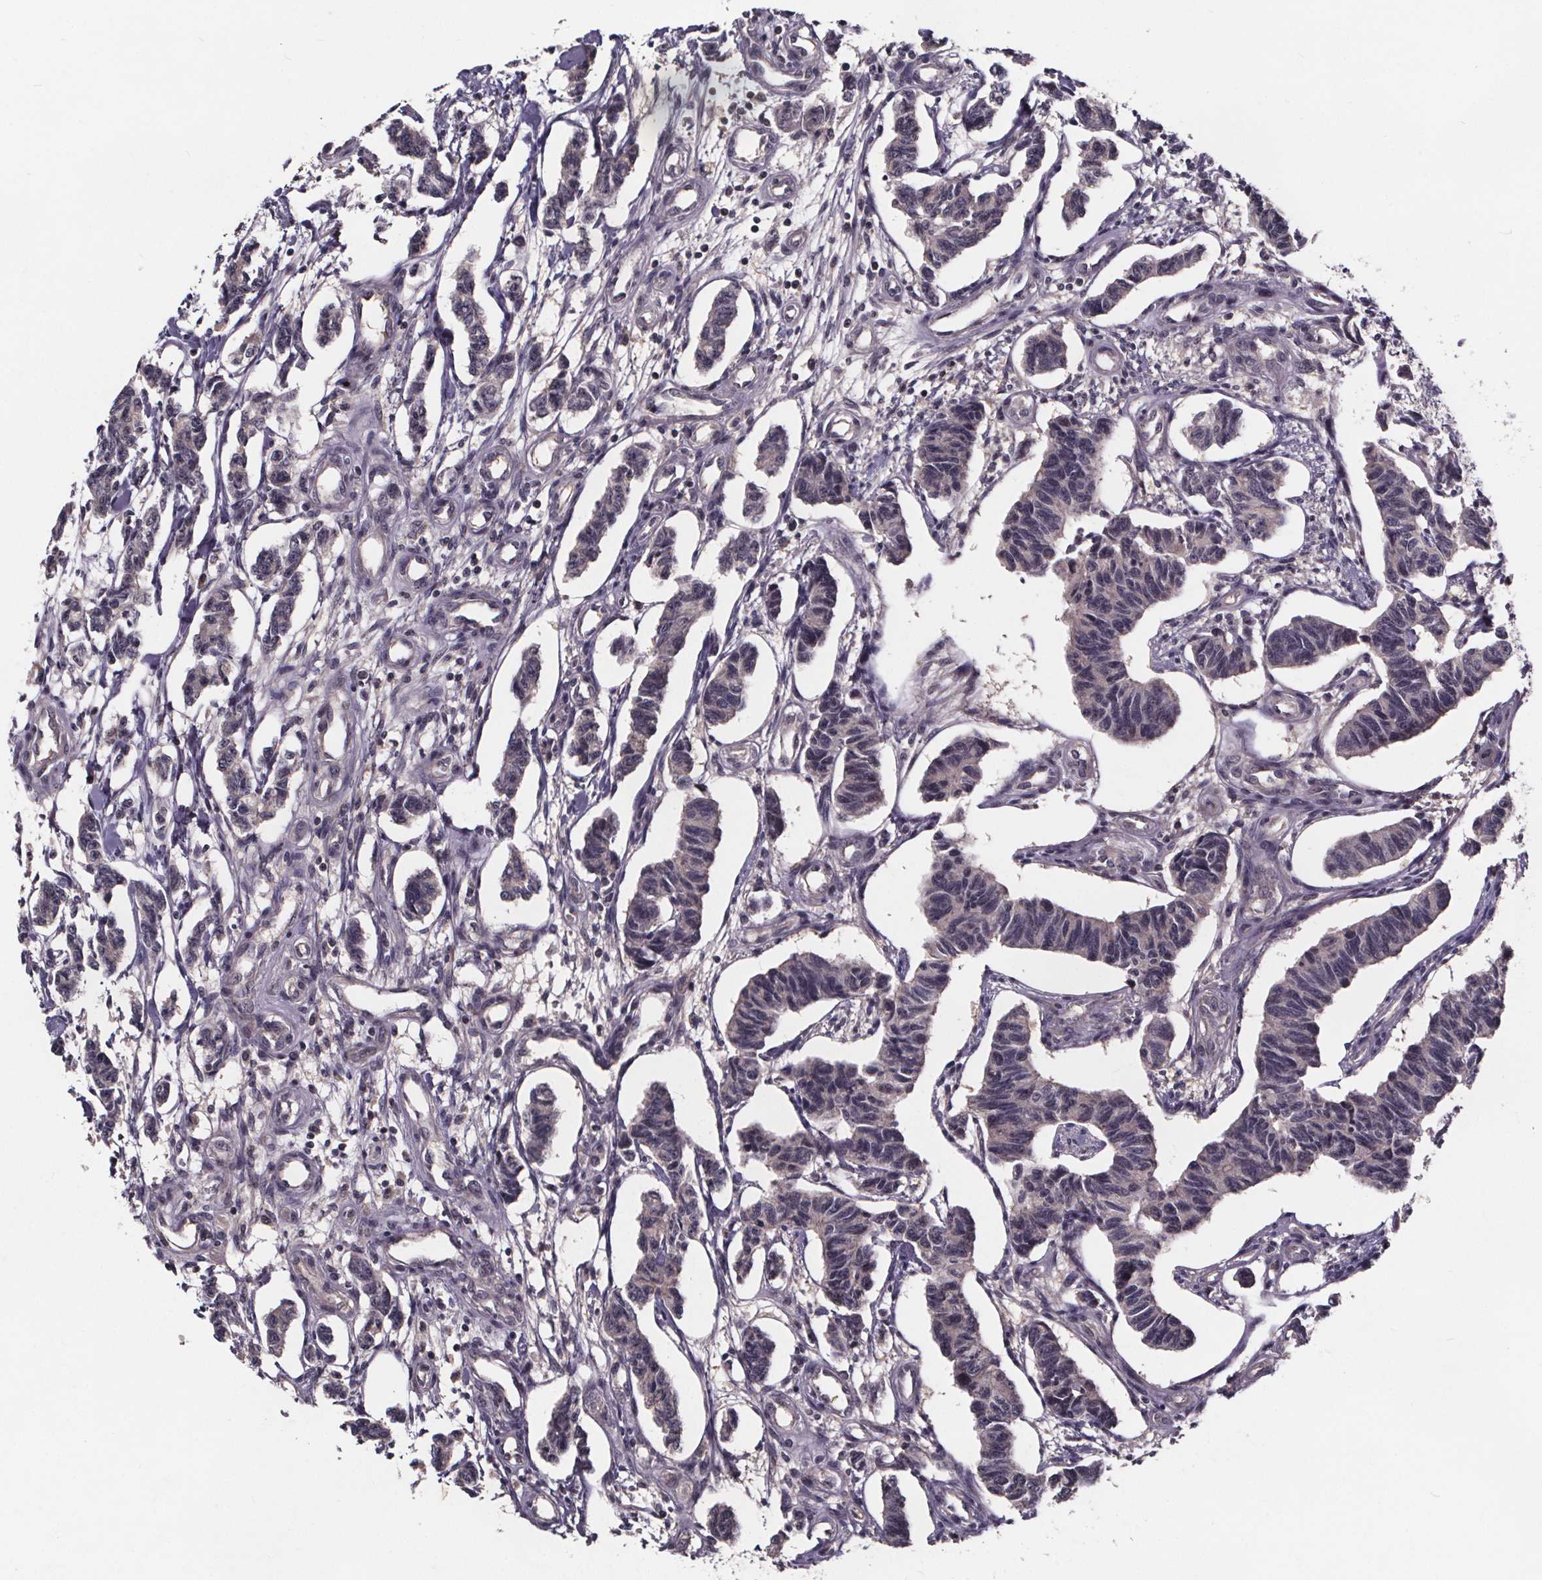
{"staining": {"intensity": "negative", "quantity": "none", "location": "none"}, "tissue": "carcinoid", "cell_type": "Tumor cells", "image_type": "cancer", "snomed": [{"axis": "morphology", "description": "Carcinoid, malignant, NOS"}, {"axis": "topography", "description": "Kidney"}], "caption": "A micrograph of human carcinoid (malignant) is negative for staining in tumor cells.", "gene": "SMIM1", "patient": {"sex": "female", "age": 41}}